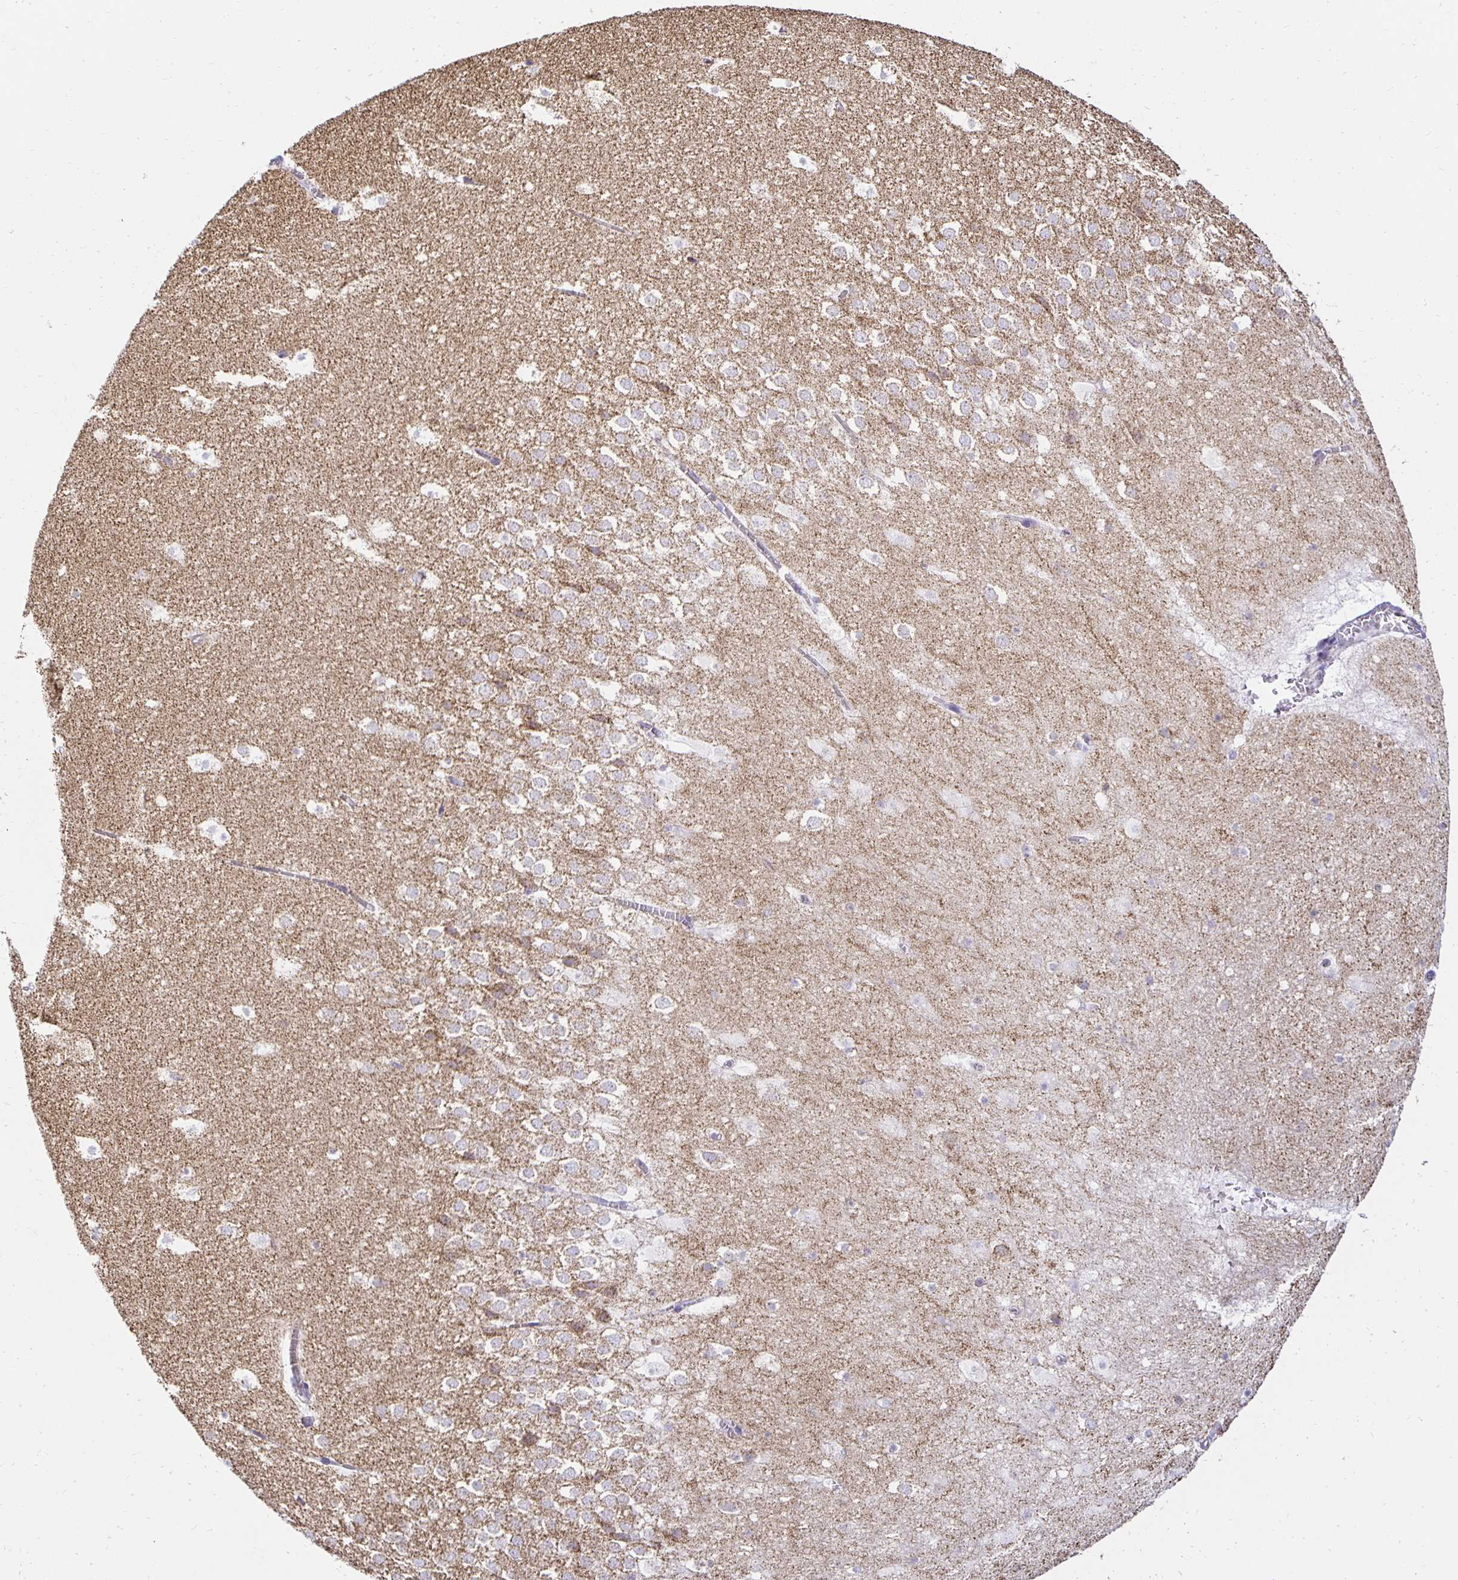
{"staining": {"intensity": "negative", "quantity": "none", "location": "none"}, "tissue": "hippocampus", "cell_type": "Glial cells", "image_type": "normal", "snomed": [{"axis": "morphology", "description": "Normal tissue, NOS"}, {"axis": "topography", "description": "Hippocampus"}], "caption": "IHC histopathology image of normal human hippocampus stained for a protein (brown), which demonstrates no expression in glial cells.", "gene": "PLAAT2", "patient": {"sex": "female", "age": 42}}